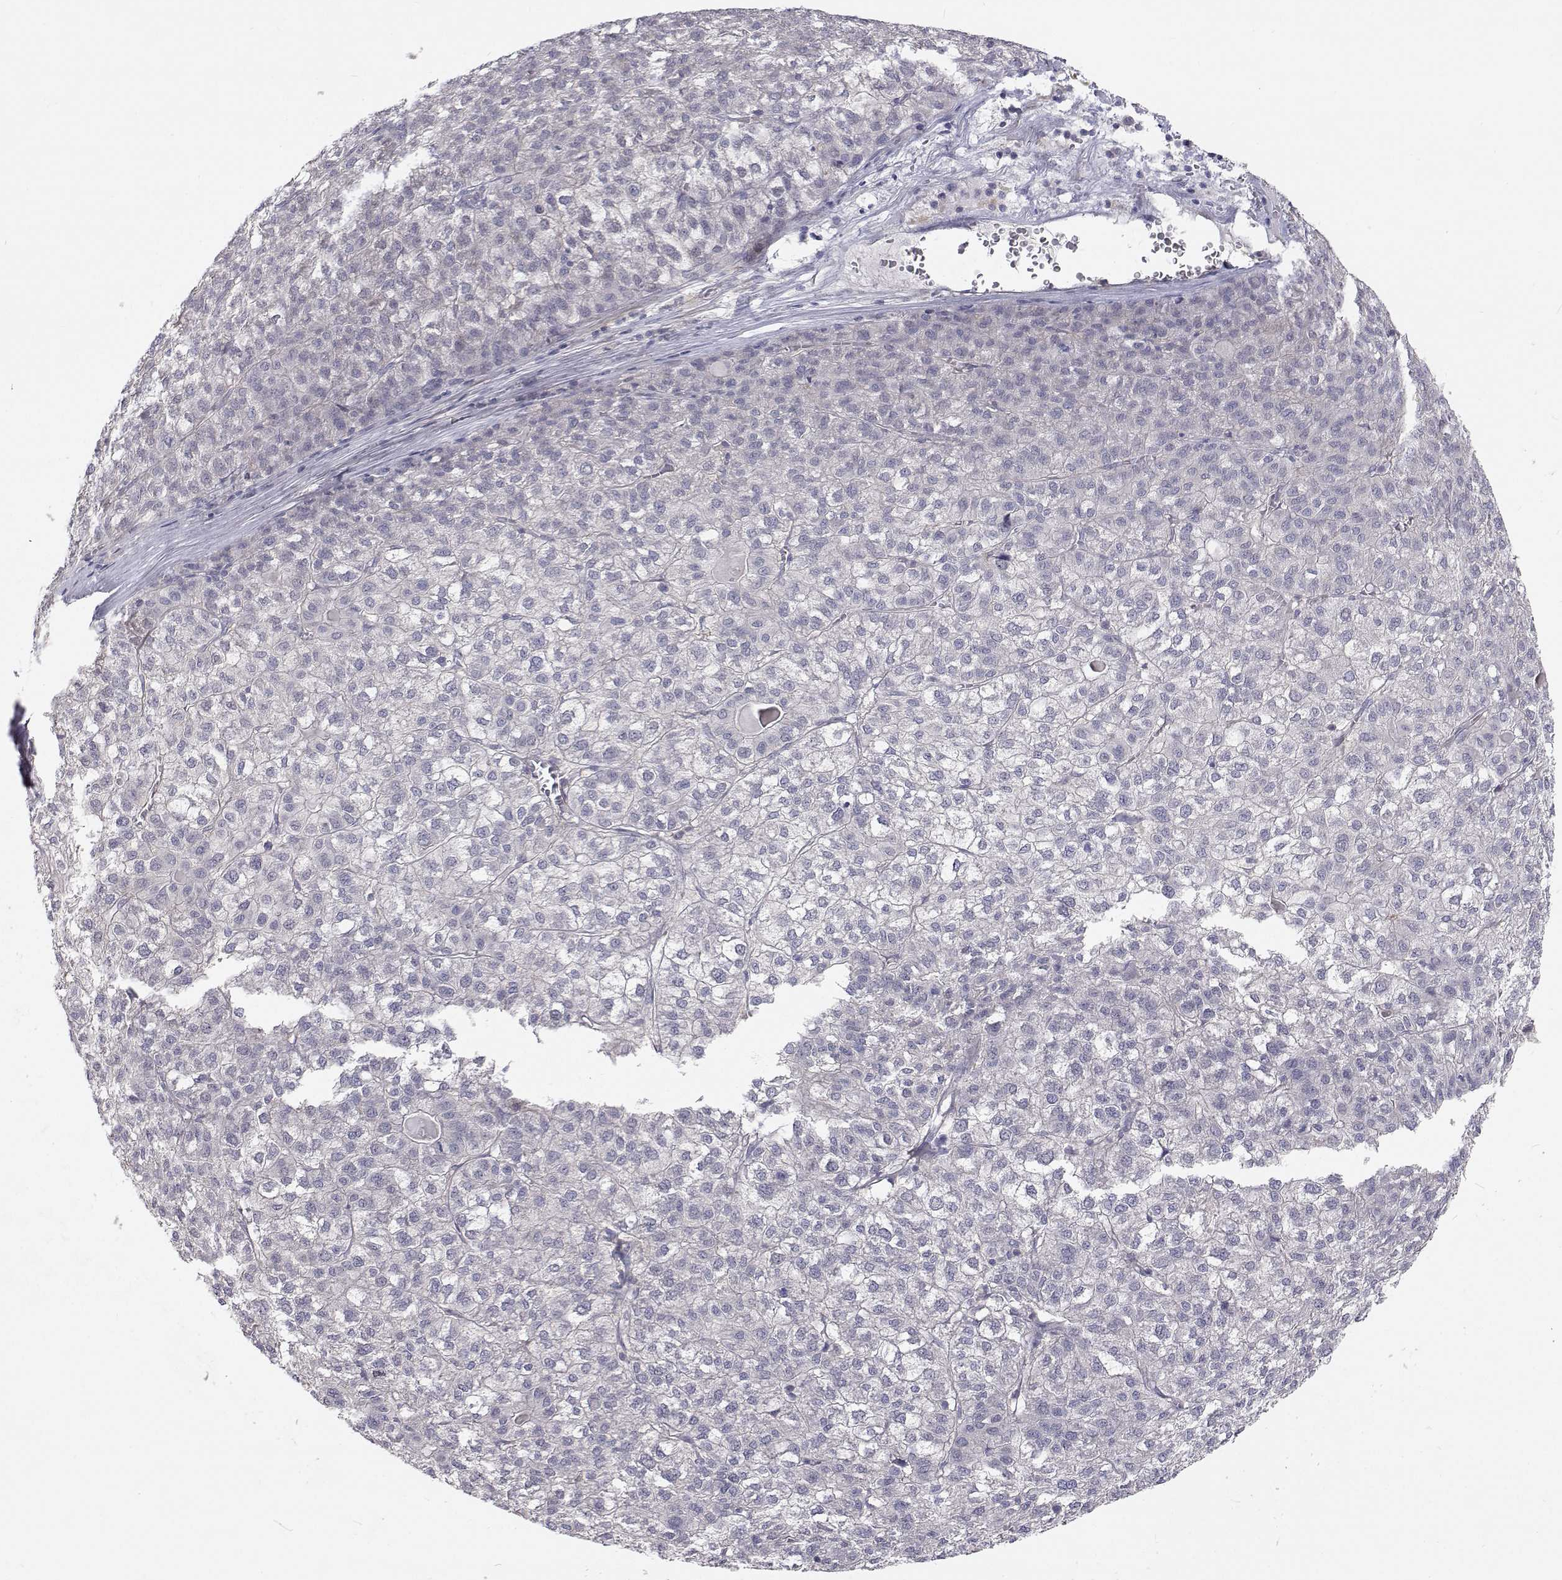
{"staining": {"intensity": "negative", "quantity": "none", "location": "none"}, "tissue": "liver cancer", "cell_type": "Tumor cells", "image_type": "cancer", "snomed": [{"axis": "morphology", "description": "Carcinoma, Hepatocellular, NOS"}, {"axis": "topography", "description": "Liver"}], "caption": "Photomicrograph shows no protein expression in tumor cells of liver cancer tissue.", "gene": "MYPN", "patient": {"sex": "female", "age": 43}}